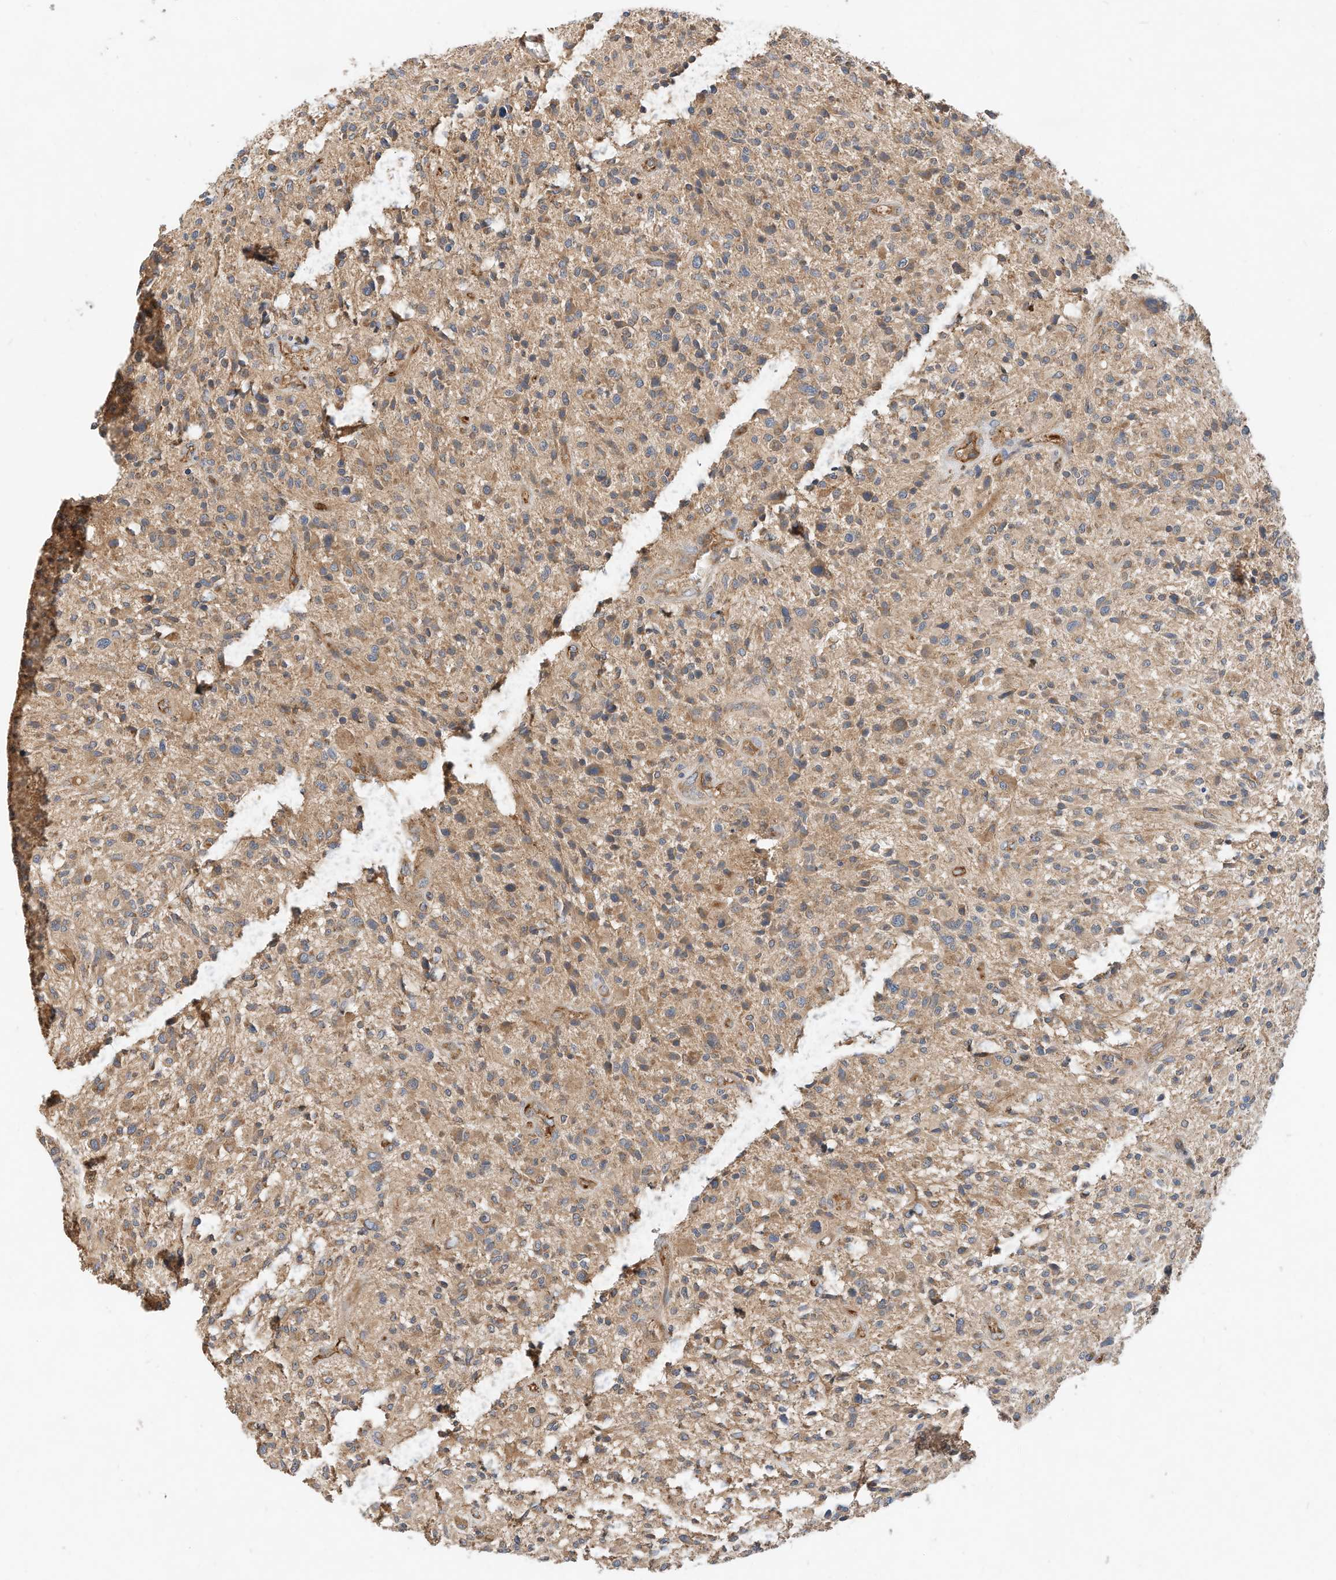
{"staining": {"intensity": "moderate", "quantity": ">75%", "location": "cytoplasmic/membranous"}, "tissue": "glioma", "cell_type": "Tumor cells", "image_type": "cancer", "snomed": [{"axis": "morphology", "description": "Glioma, malignant, High grade"}, {"axis": "topography", "description": "Brain"}], "caption": "Immunohistochemical staining of human glioma displays moderate cytoplasmic/membranous protein staining in about >75% of tumor cells.", "gene": "CPAMD8", "patient": {"sex": "male", "age": 47}}